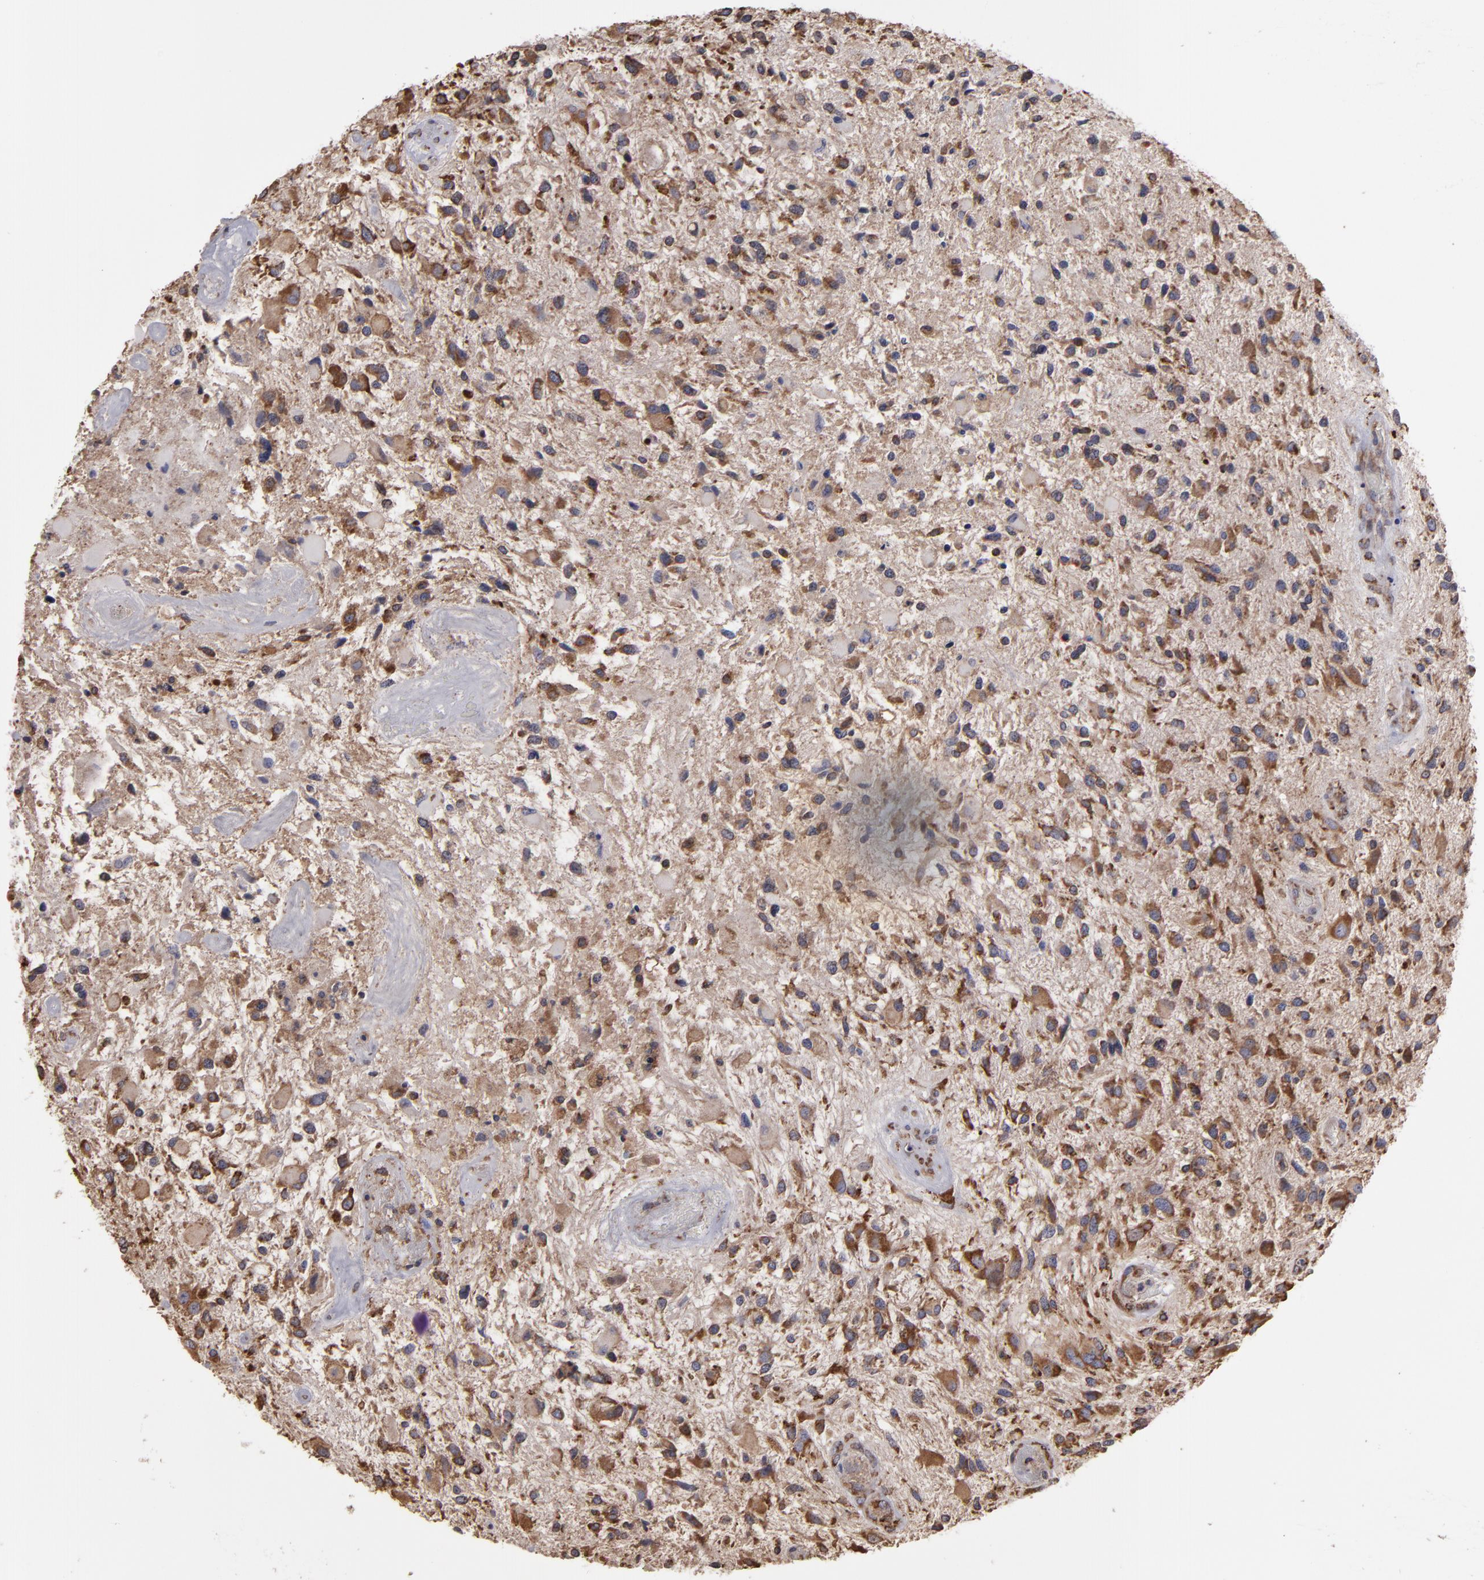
{"staining": {"intensity": "moderate", "quantity": "25%-75%", "location": "cytoplasmic/membranous"}, "tissue": "glioma", "cell_type": "Tumor cells", "image_type": "cancer", "snomed": [{"axis": "morphology", "description": "Glioma, malignant, High grade"}, {"axis": "topography", "description": "Brain"}], "caption": "A micrograph showing moderate cytoplasmic/membranous staining in about 25%-75% of tumor cells in malignant glioma (high-grade), as visualized by brown immunohistochemical staining.", "gene": "SND1", "patient": {"sex": "female", "age": 60}}